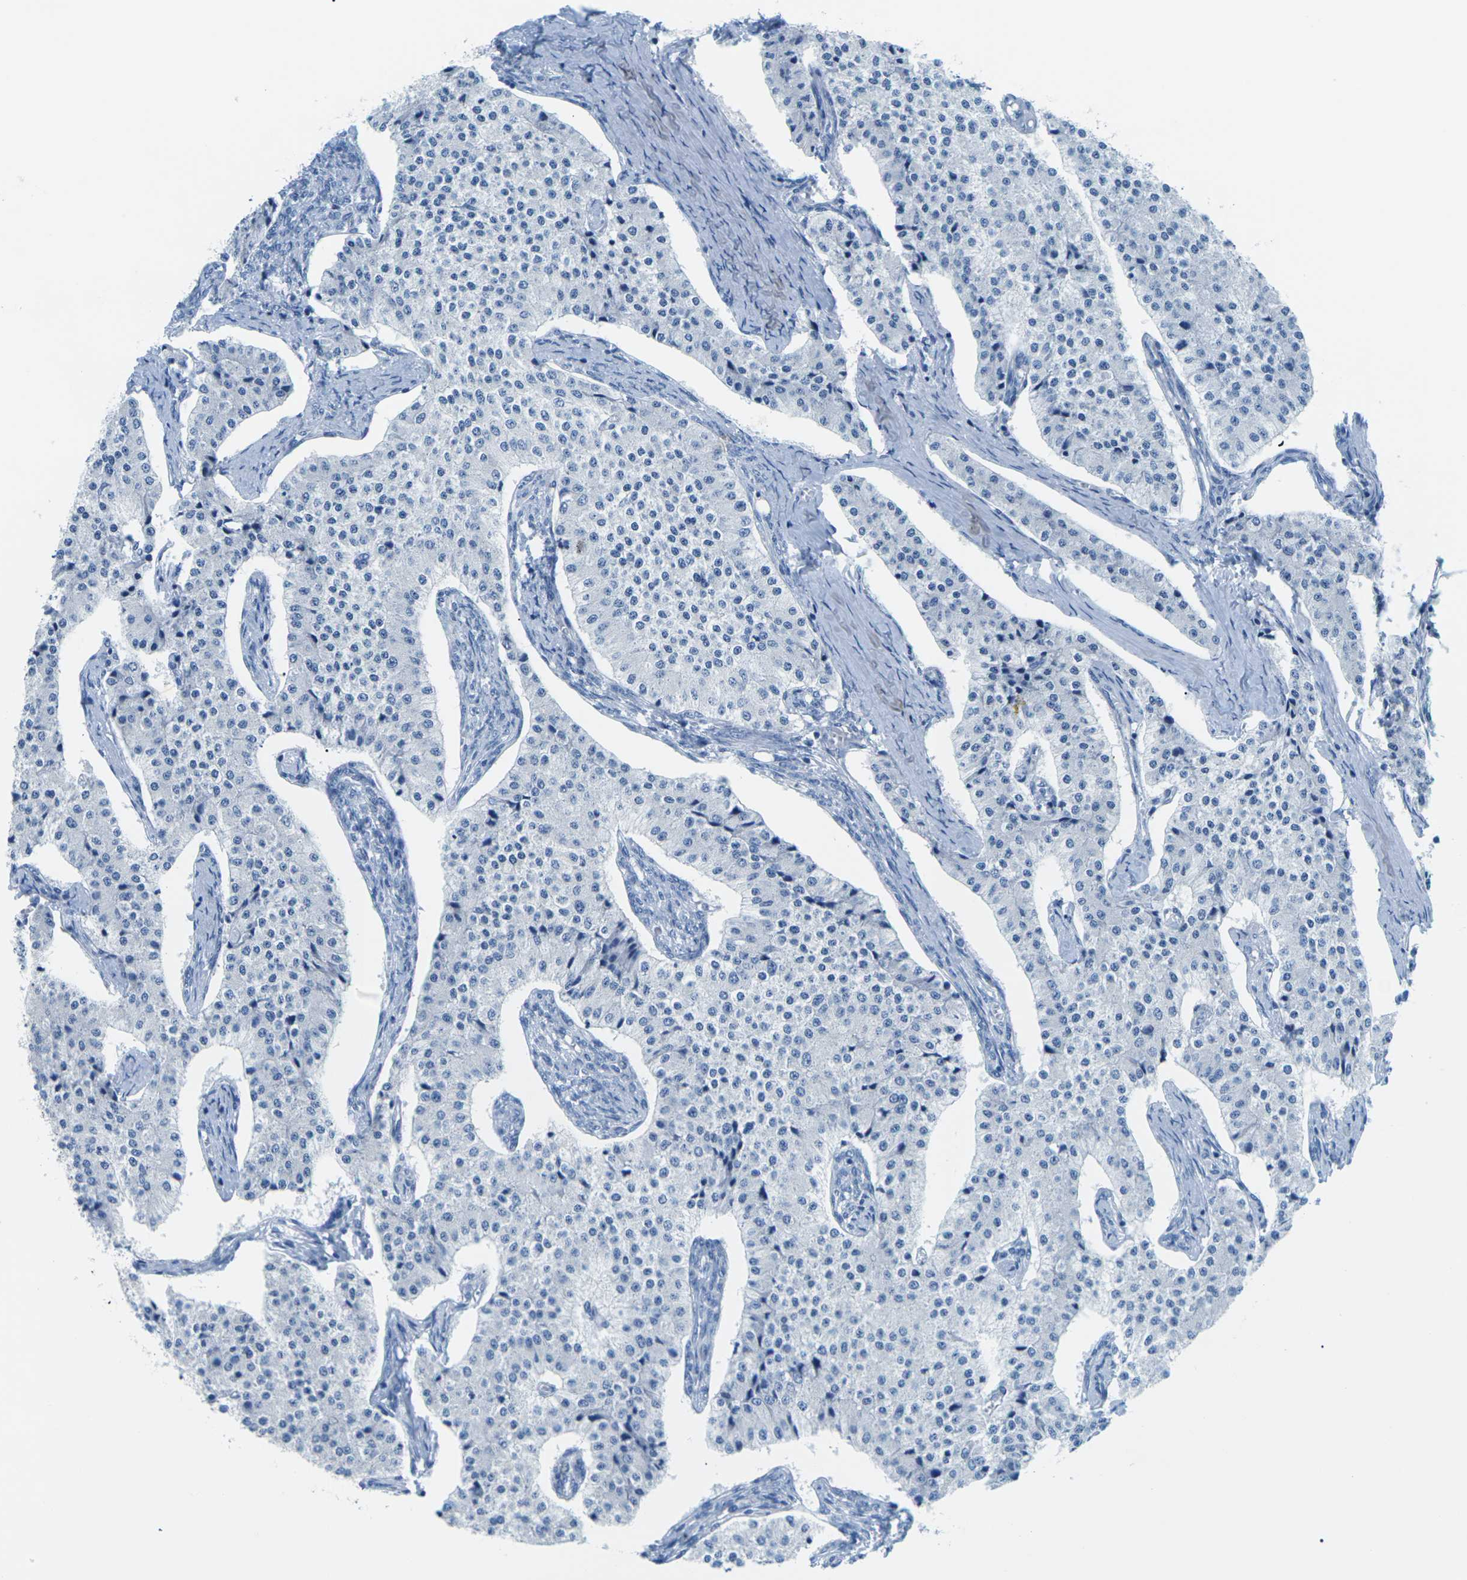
{"staining": {"intensity": "negative", "quantity": "none", "location": "none"}, "tissue": "carcinoid", "cell_type": "Tumor cells", "image_type": "cancer", "snomed": [{"axis": "morphology", "description": "Carcinoid, malignant, NOS"}, {"axis": "topography", "description": "Colon"}], "caption": "A micrograph of carcinoid (malignant) stained for a protein exhibits no brown staining in tumor cells. Brightfield microscopy of immunohistochemistry (IHC) stained with DAB (brown) and hematoxylin (blue), captured at high magnification.", "gene": "SLC12A1", "patient": {"sex": "female", "age": 52}}